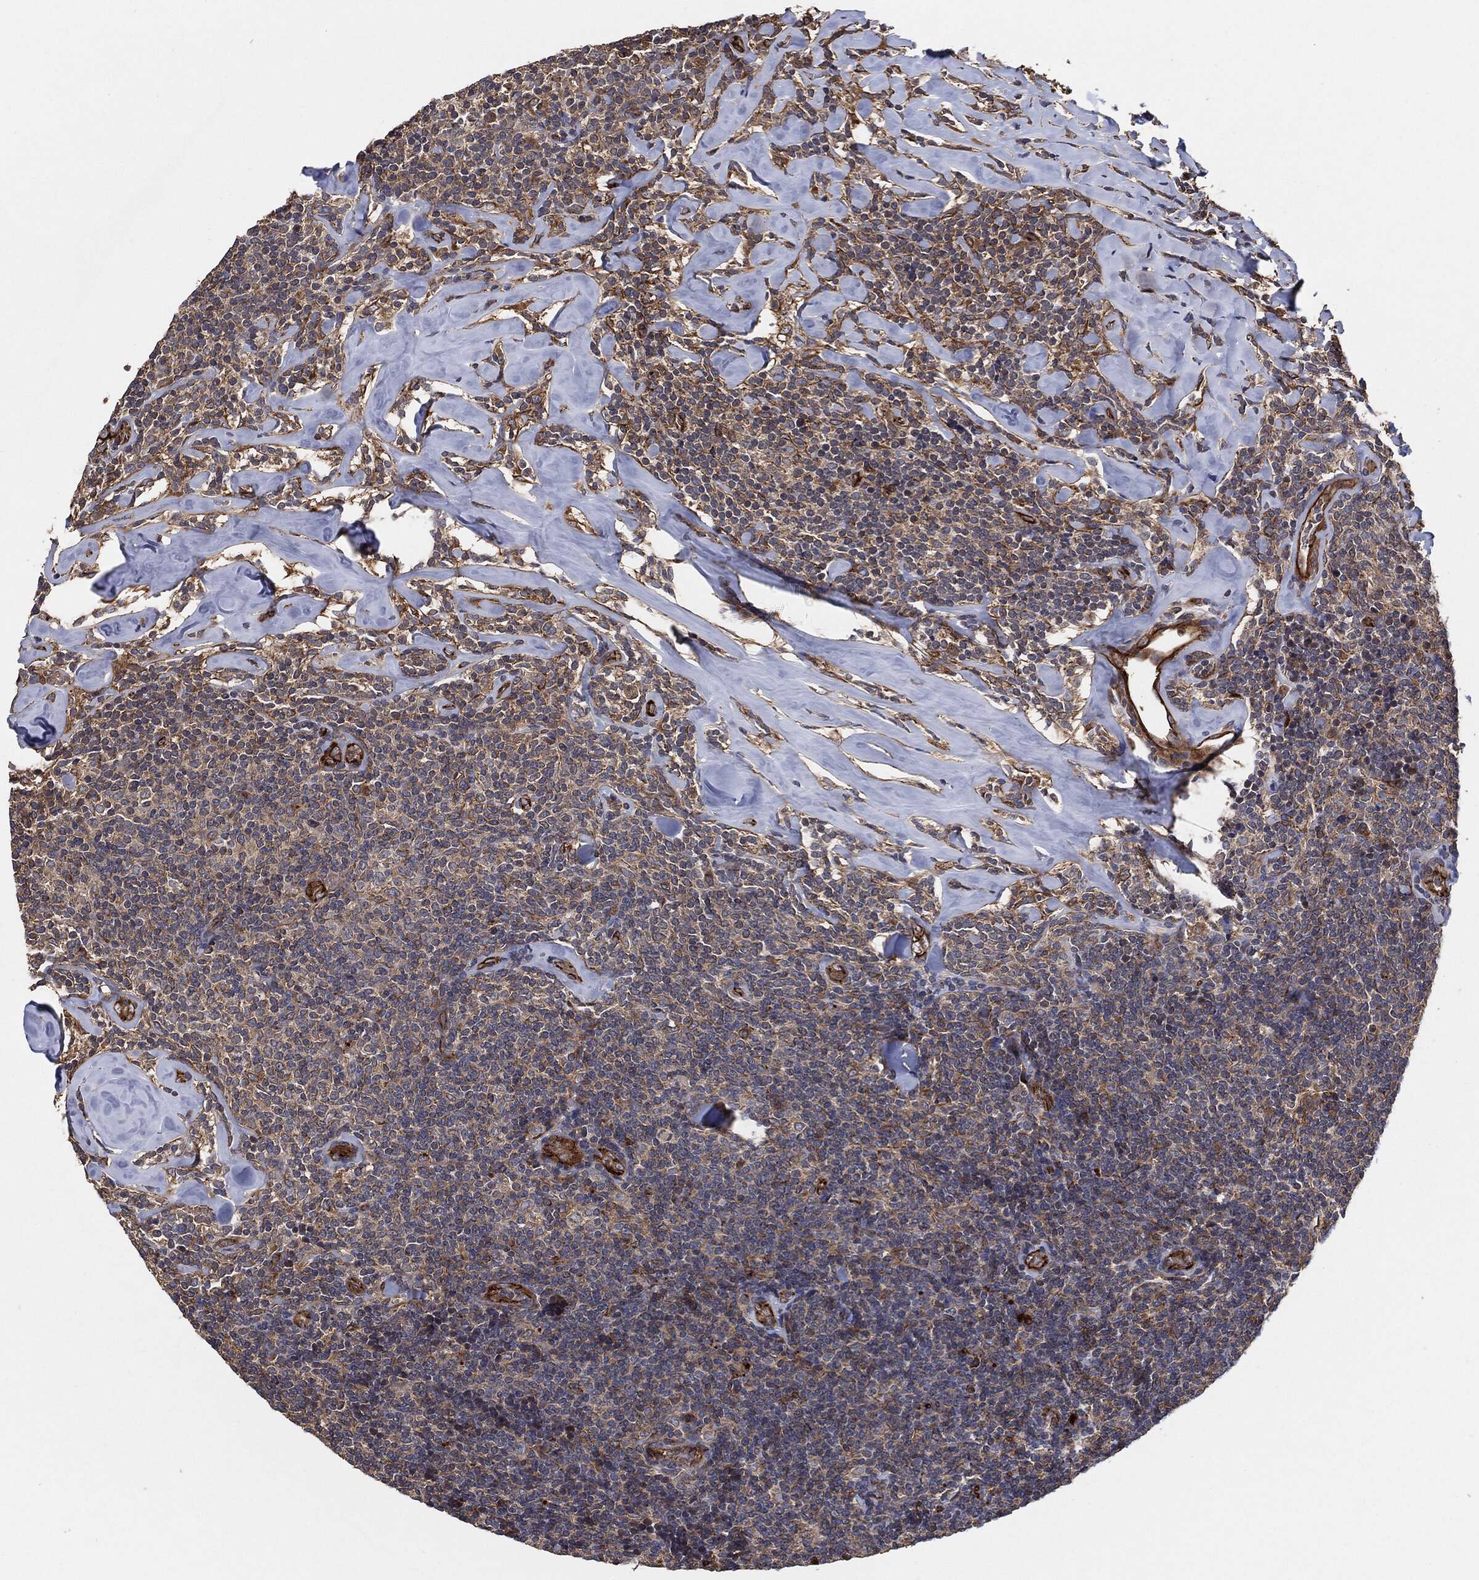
{"staining": {"intensity": "weak", "quantity": "<25%", "location": "cytoplasmic/membranous"}, "tissue": "lymphoma", "cell_type": "Tumor cells", "image_type": "cancer", "snomed": [{"axis": "morphology", "description": "Malignant lymphoma, non-Hodgkin's type, Low grade"}, {"axis": "topography", "description": "Lymph node"}], "caption": "High power microscopy micrograph of an immunohistochemistry image of lymphoma, revealing no significant positivity in tumor cells.", "gene": "CTNNA1", "patient": {"sex": "female", "age": 56}}